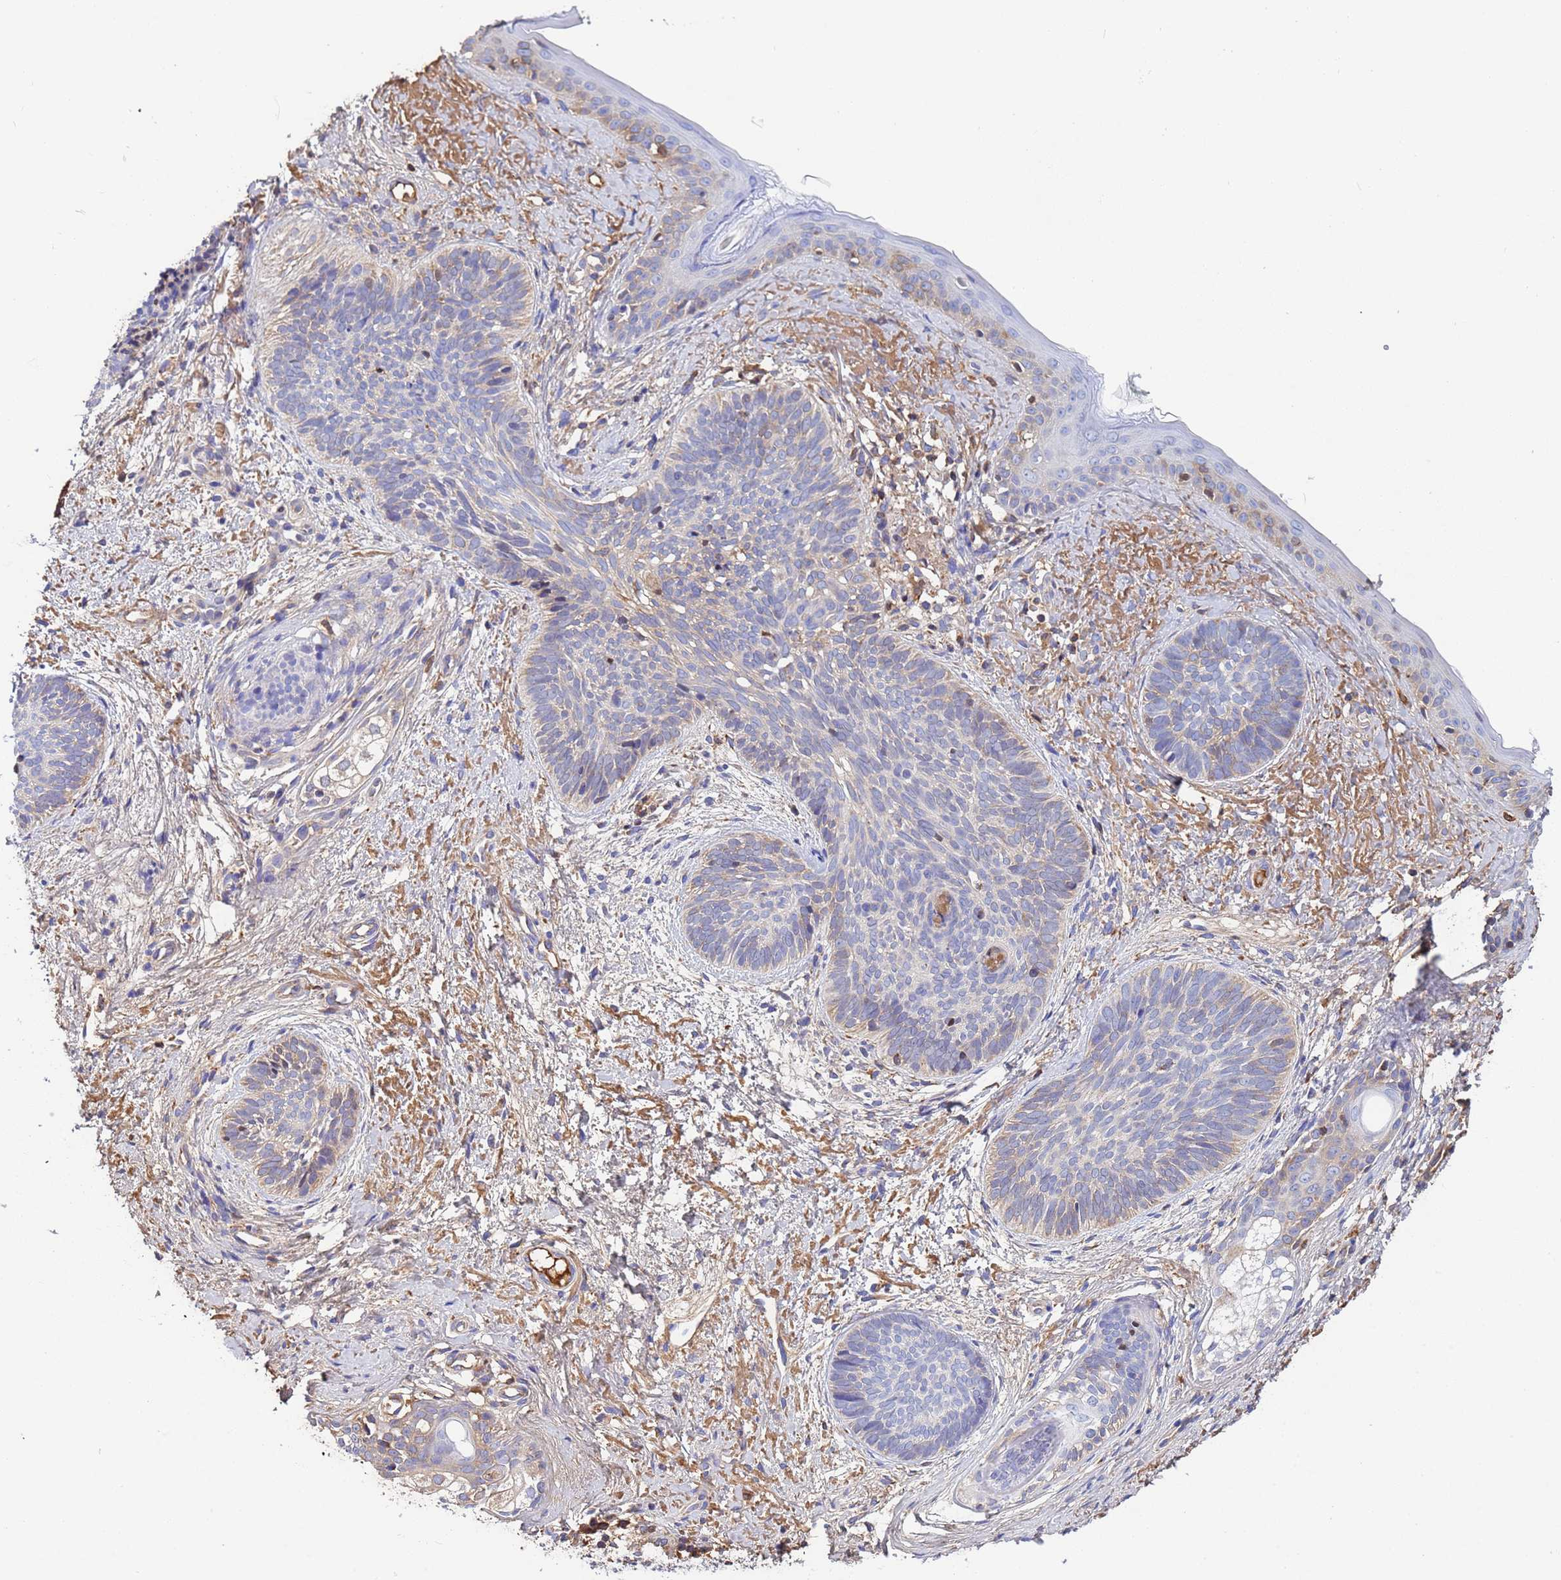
{"staining": {"intensity": "weak", "quantity": "<25%", "location": "cytoplasmic/membranous"}, "tissue": "skin cancer", "cell_type": "Tumor cells", "image_type": "cancer", "snomed": [{"axis": "morphology", "description": "Basal cell carcinoma"}, {"axis": "topography", "description": "Skin"}], "caption": "Immunohistochemistry of human skin cancer (basal cell carcinoma) exhibits no staining in tumor cells.", "gene": "GLUD1", "patient": {"sex": "female", "age": 81}}